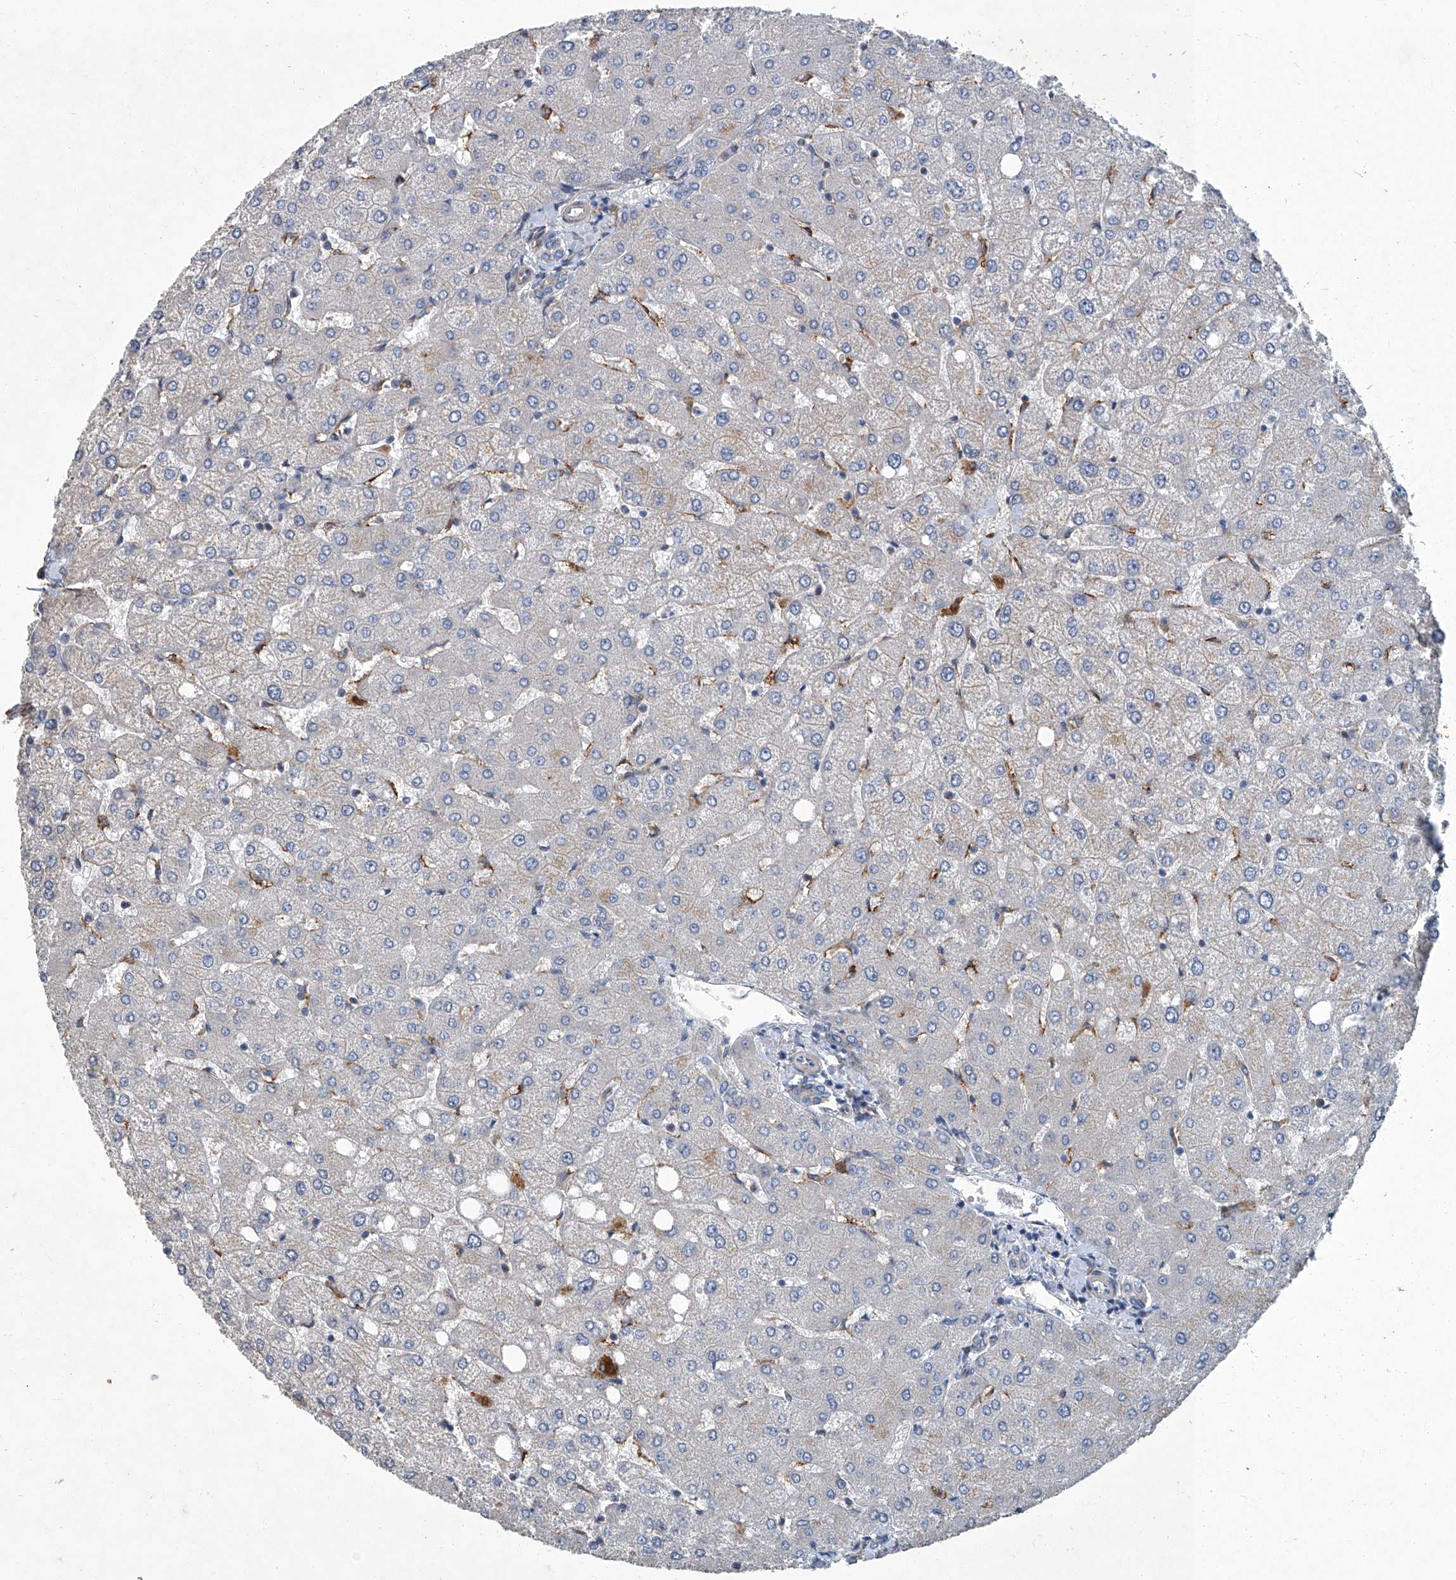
{"staining": {"intensity": "weak", "quantity": "<25%", "location": "cytoplasmic/membranous"}, "tissue": "liver", "cell_type": "Cholangiocytes", "image_type": "normal", "snomed": [{"axis": "morphology", "description": "Normal tissue, NOS"}, {"axis": "topography", "description": "Liver"}], "caption": "An immunohistochemistry (IHC) micrograph of normal liver is shown. There is no staining in cholangiocytes of liver. (DAB immunohistochemistry (IHC) visualized using brightfield microscopy, high magnification).", "gene": "PIGH", "patient": {"sex": "female", "age": 54}}